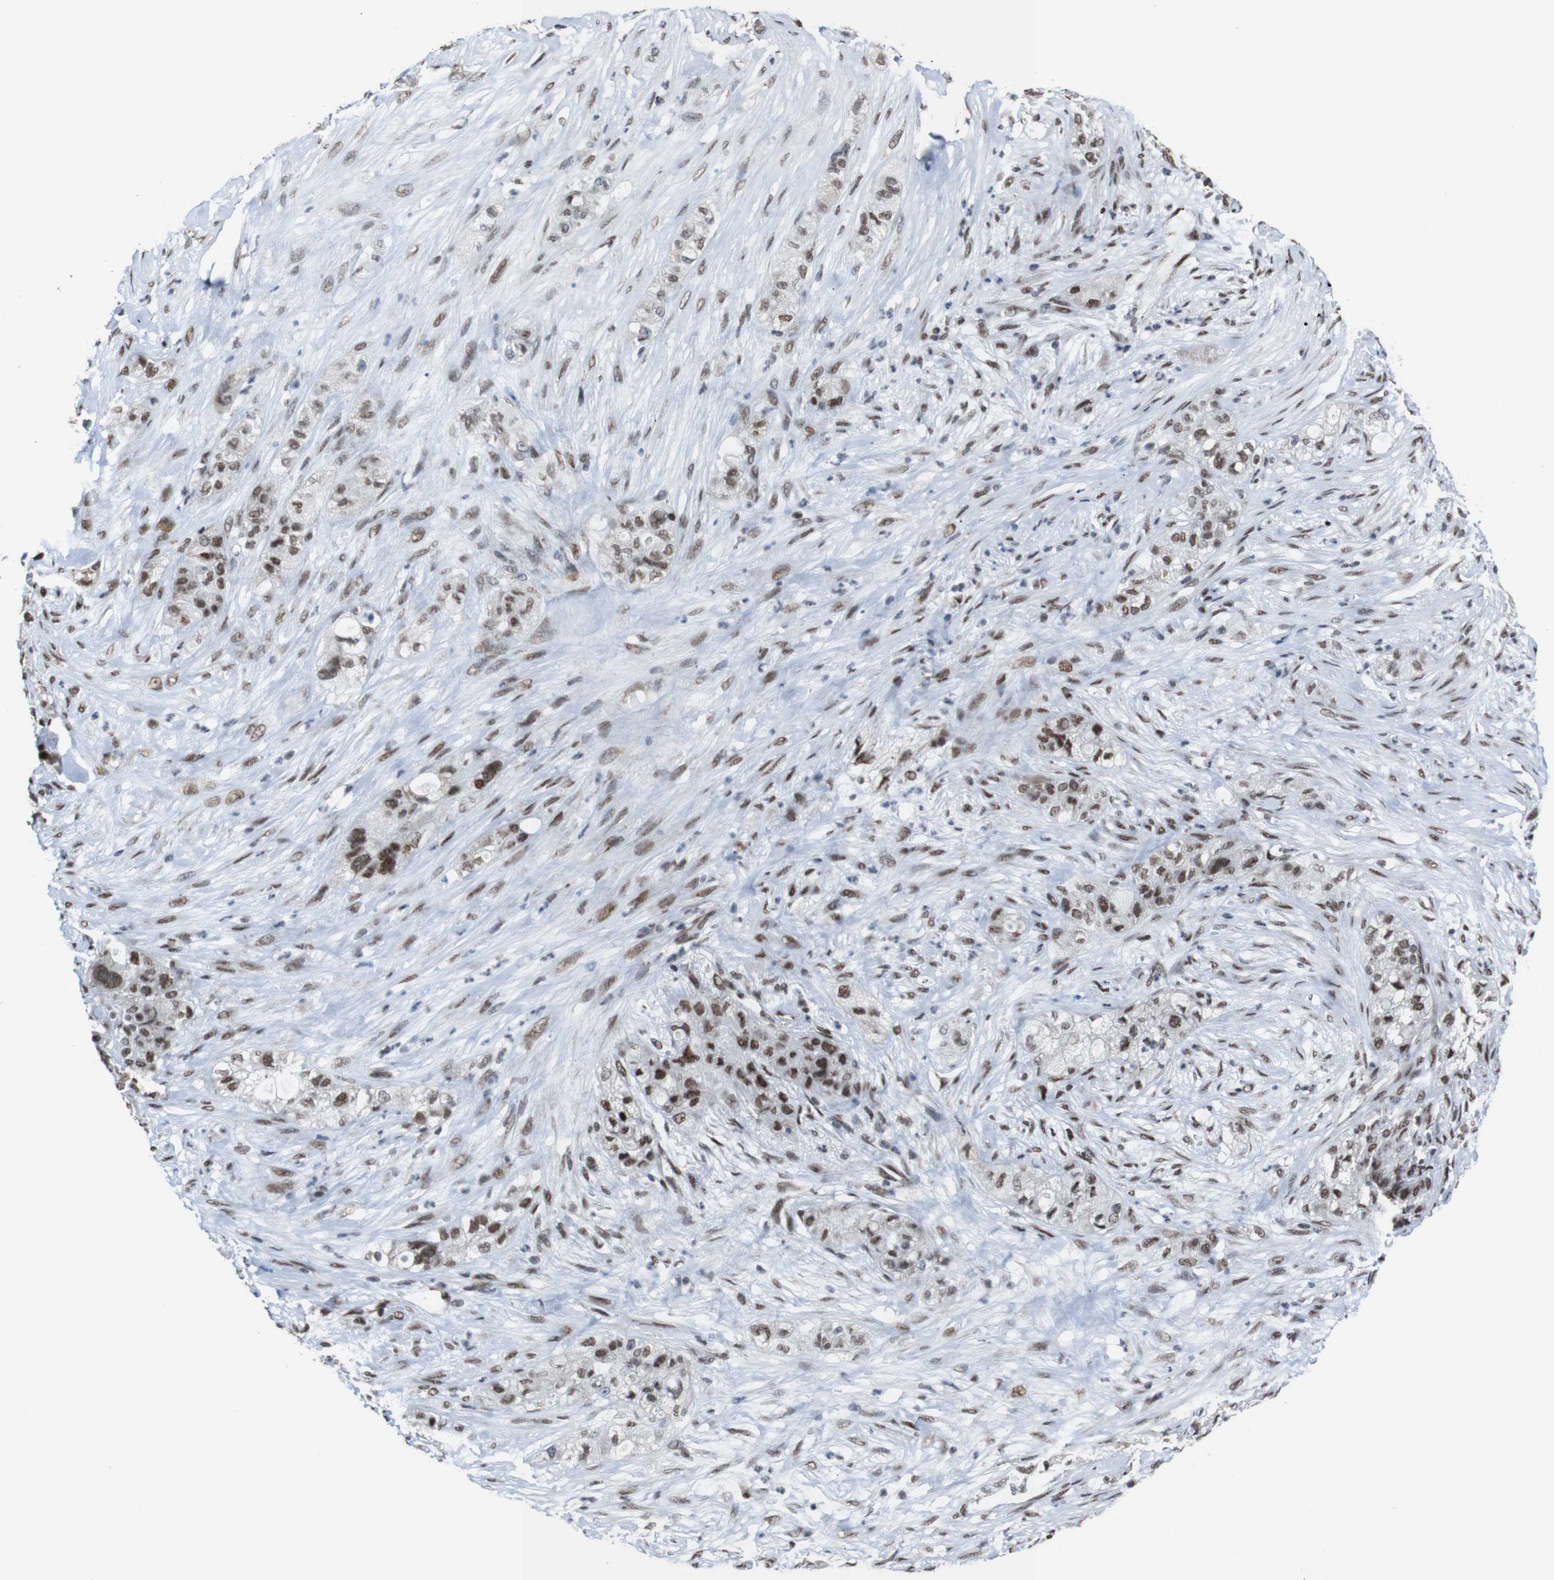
{"staining": {"intensity": "moderate", "quantity": ">75%", "location": "nuclear"}, "tissue": "pancreatic cancer", "cell_type": "Tumor cells", "image_type": "cancer", "snomed": [{"axis": "morphology", "description": "Adenocarcinoma, NOS"}, {"axis": "topography", "description": "Pancreas"}], "caption": "High-power microscopy captured an IHC histopathology image of pancreatic cancer (adenocarcinoma), revealing moderate nuclear expression in approximately >75% of tumor cells. Ihc stains the protein in brown and the nuclei are stained blue.", "gene": "ROMO1", "patient": {"sex": "female", "age": 78}}